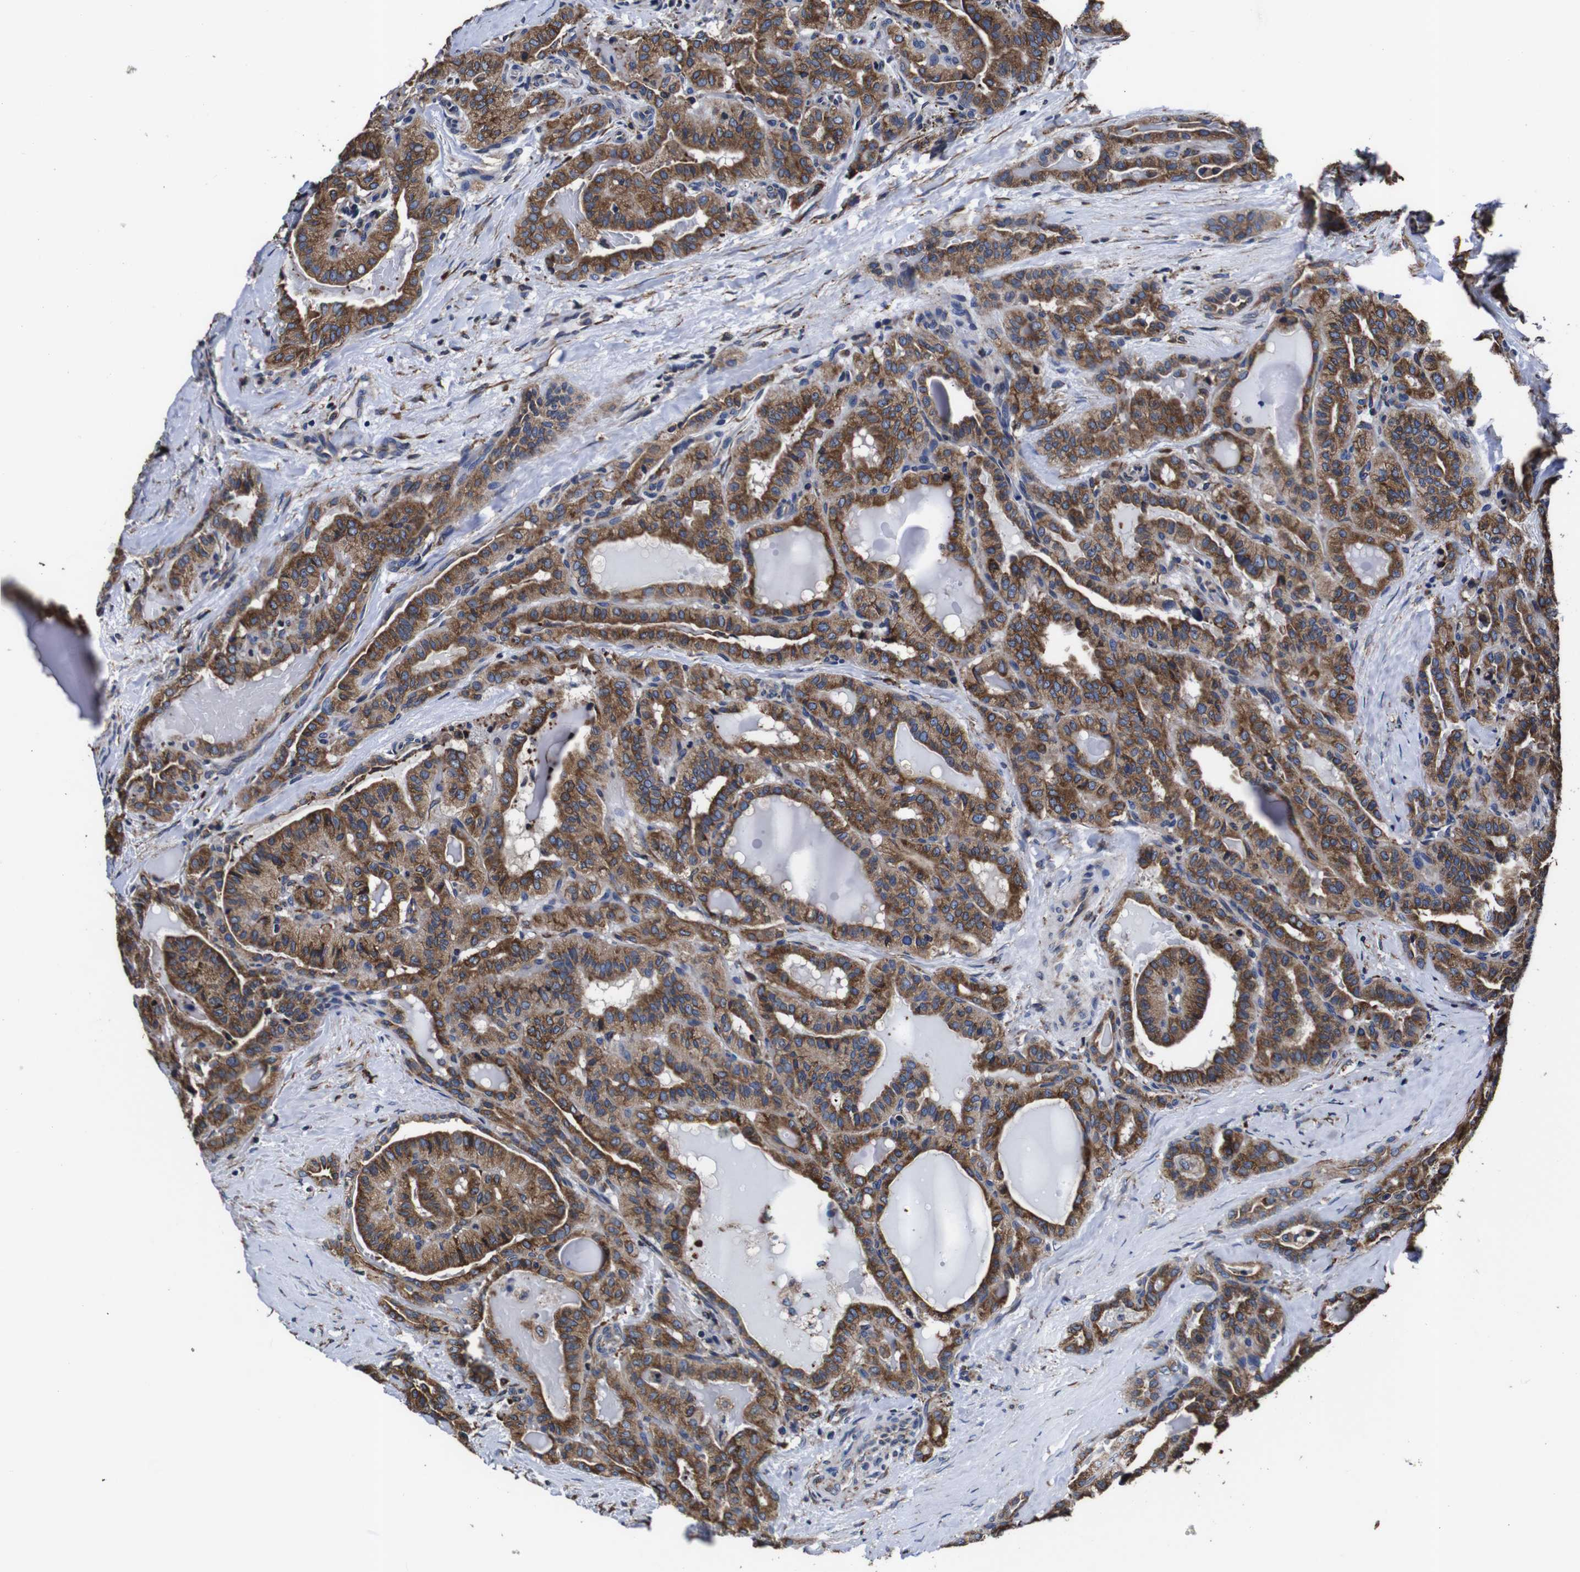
{"staining": {"intensity": "moderate", "quantity": ">75%", "location": "cytoplasmic/membranous"}, "tissue": "thyroid cancer", "cell_type": "Tumor cells", "image_type": "cancer", "snomed": [{"axis": "morphology", "description": "Papillary adenocarcinoma, NOS"}, {"axis": "topography", "description": "Thyroid gland"}], "caption": "Immunohistochemical staining of thyroid cancer reveals medium levels of moderate cytoplasmic/membranous staining in approximately >75% of tumor cells.", "gene": "PPIB", "patient": {"sex": "male", "age": 77}}